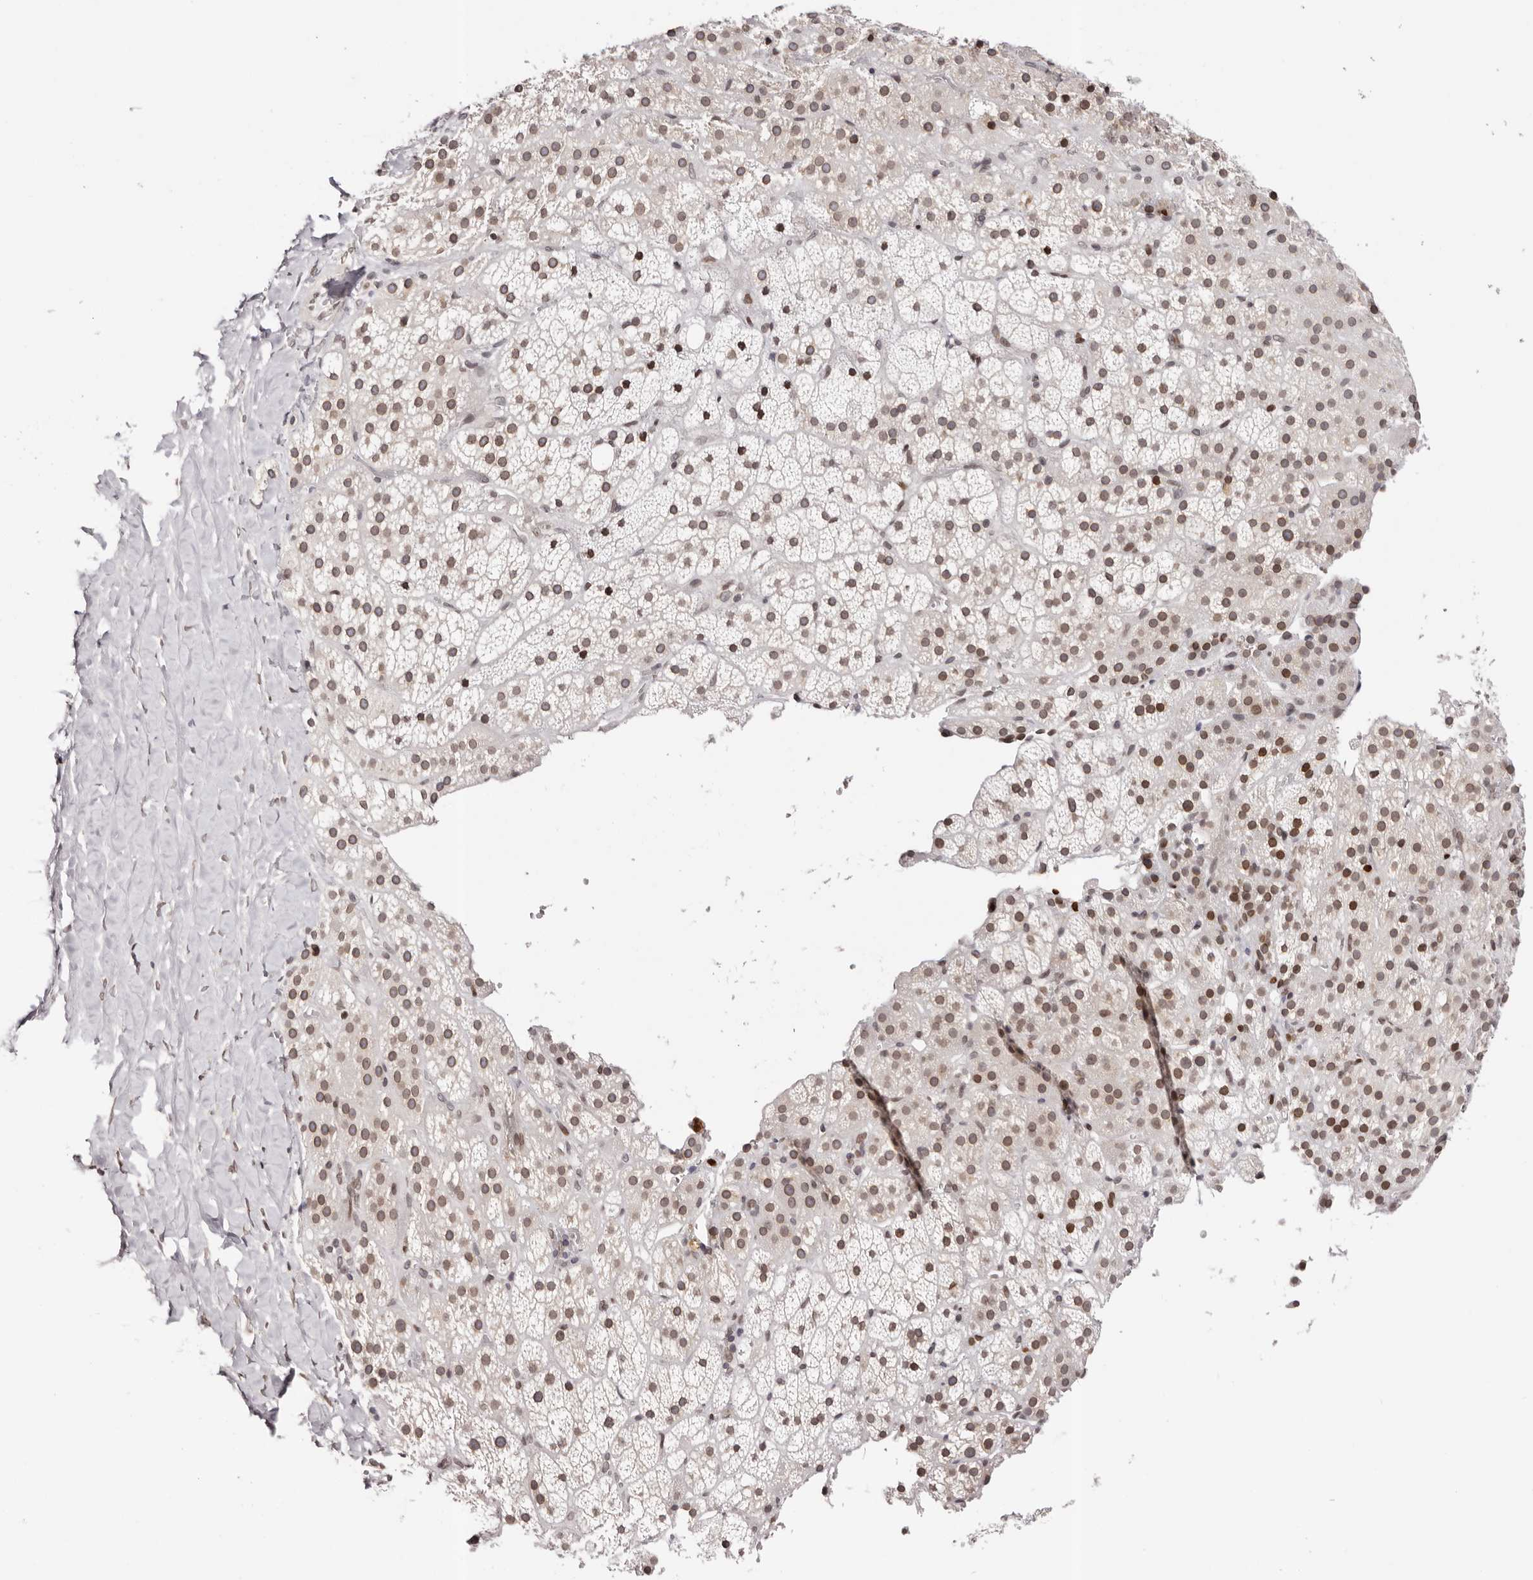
{"staining": {"intensity": "moderate", "quantity": "25%-75%", "location": "nuclear"}, "tissue": "adrenal gland", "cell_type": "Glandular cells", "image_type": "normal", "snomed": [{"axis": "morphology", "description": "Normal tissue, NOS"}, {"axis": "topography", "description": "Adrenal gland"}], "caption": "A medium amount of moderate nuclear staining is present in about 25%-75% of glandular cells in normal adrenal gland.", "gene": "NUP153", "patient": {"sex": "female", "age": 59}}